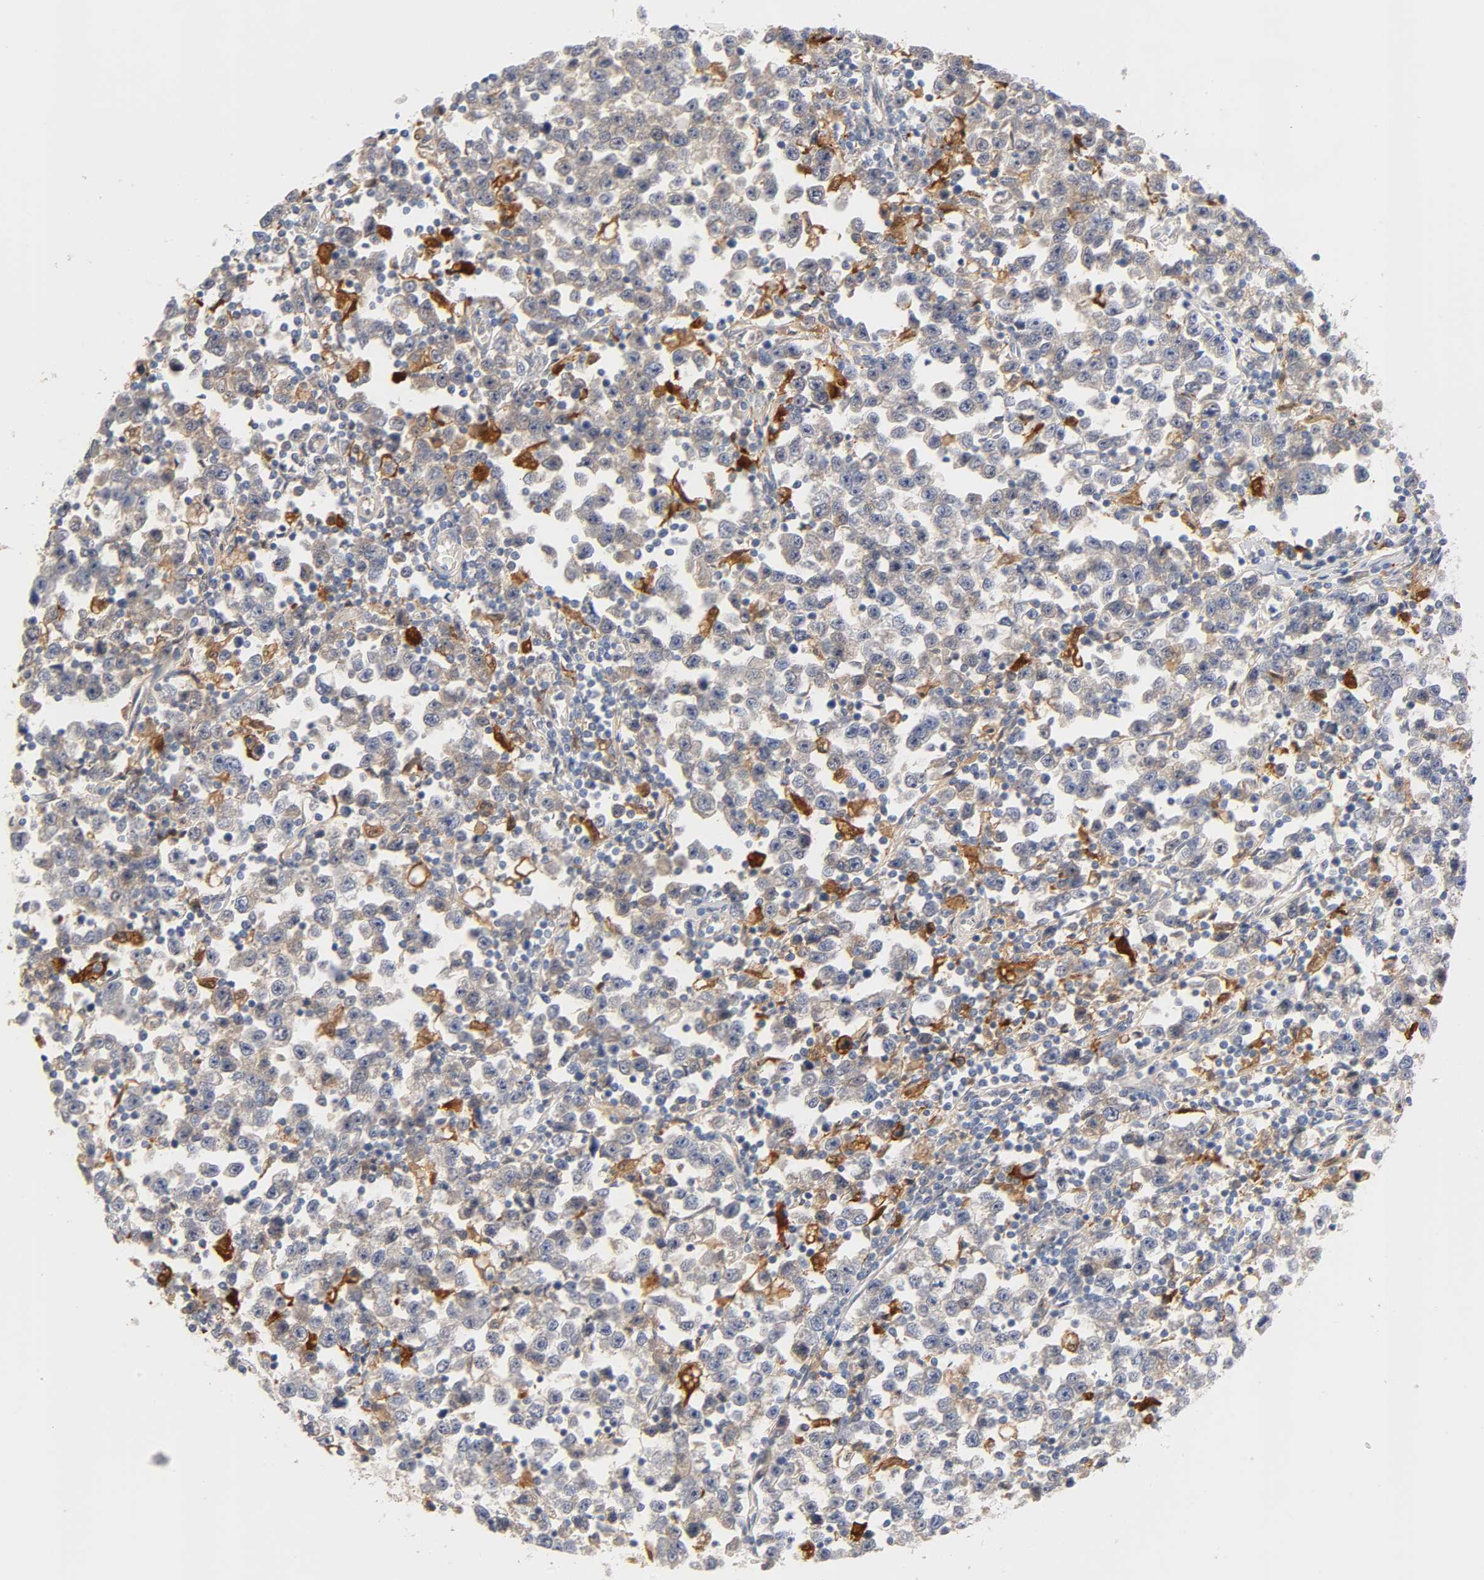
{"staining": {"intensity": "weak", "quantity": "25%-75%", "location": "cytoplasmic/membranous"}, "tissue": "testis cancer", "cell_type": "Tumor cells", "image_type": "cancer", "snomed": [{"axis": "morphology", "description": "Seminoma, NOS"}, {"axis": "topography", "description": "Testis"}], "caption": "Immunohistochemical staining of human seminoma (testis) displays low levels of weak cytoplasmic/membranous protein staining in about 25%-75% of tumor cells. (DAB IHC with brightfield microscopy, high magnification).", "gene": "IL18", "patient": {"sex": "male", "age": 43}}